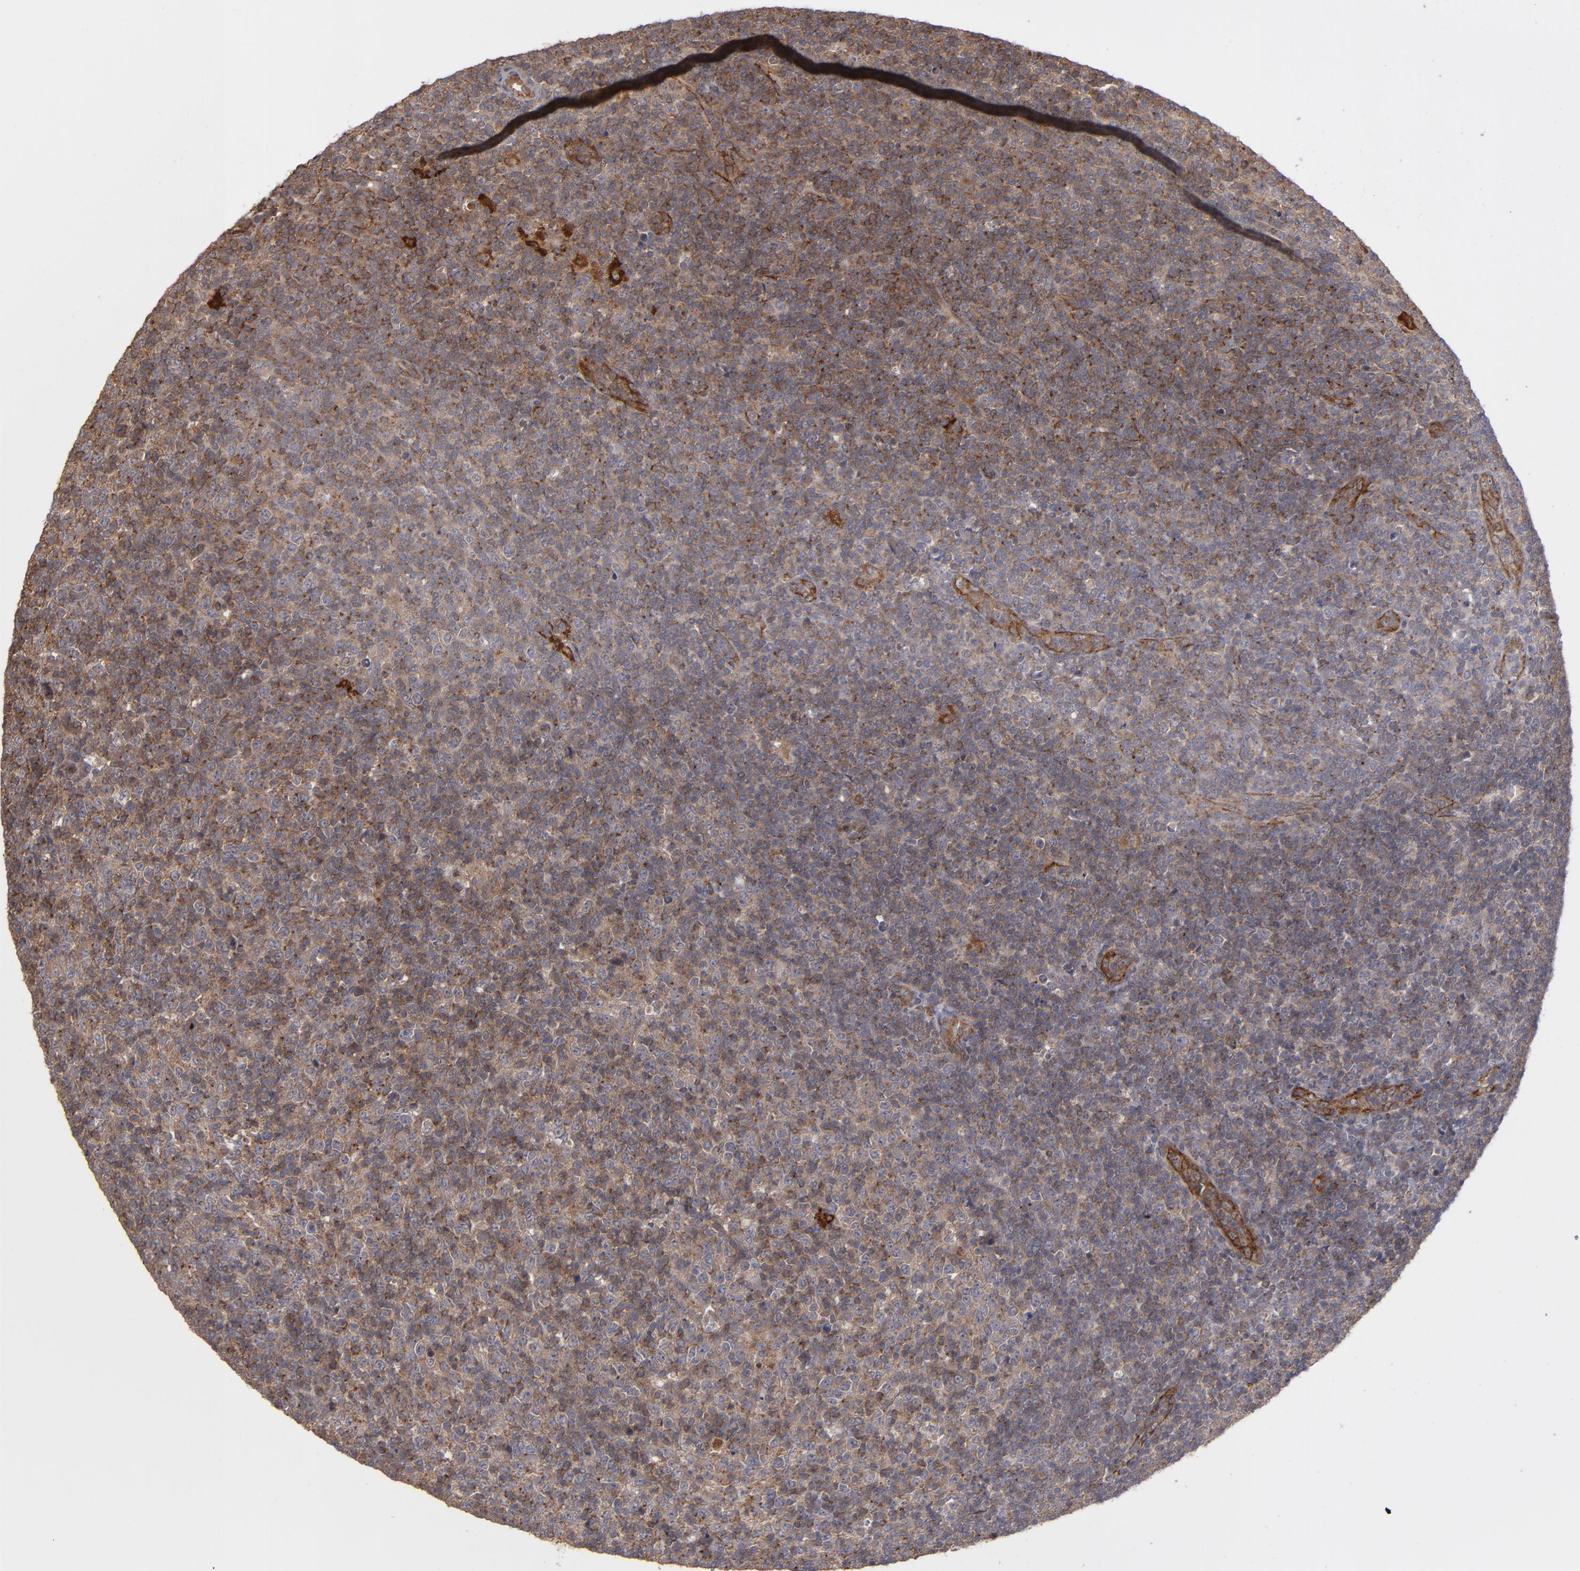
{"staining": {"intensity": "moderate", "quantity": "25%-75%", "location": "cytoplasmic/membranous"}, "tissue": "lymphoma", "cell_type": "Tumor cells", "image_type": "cancer", "snomed": [{"axis": "morphology", "description": "Malignant lymphoma, non-Hodgkin's type, Low grade"}, {"axis": "topography", "description": "Lymph node"}], "caption": "Lymphoma stained with immunohistochemistry (IHC) demonstrates moderate cytoplasmic/membranous staining in about 25%-75% of tumor cells.", "gene": "TJP1", "patient": {"sex": "male", "age": 70}}